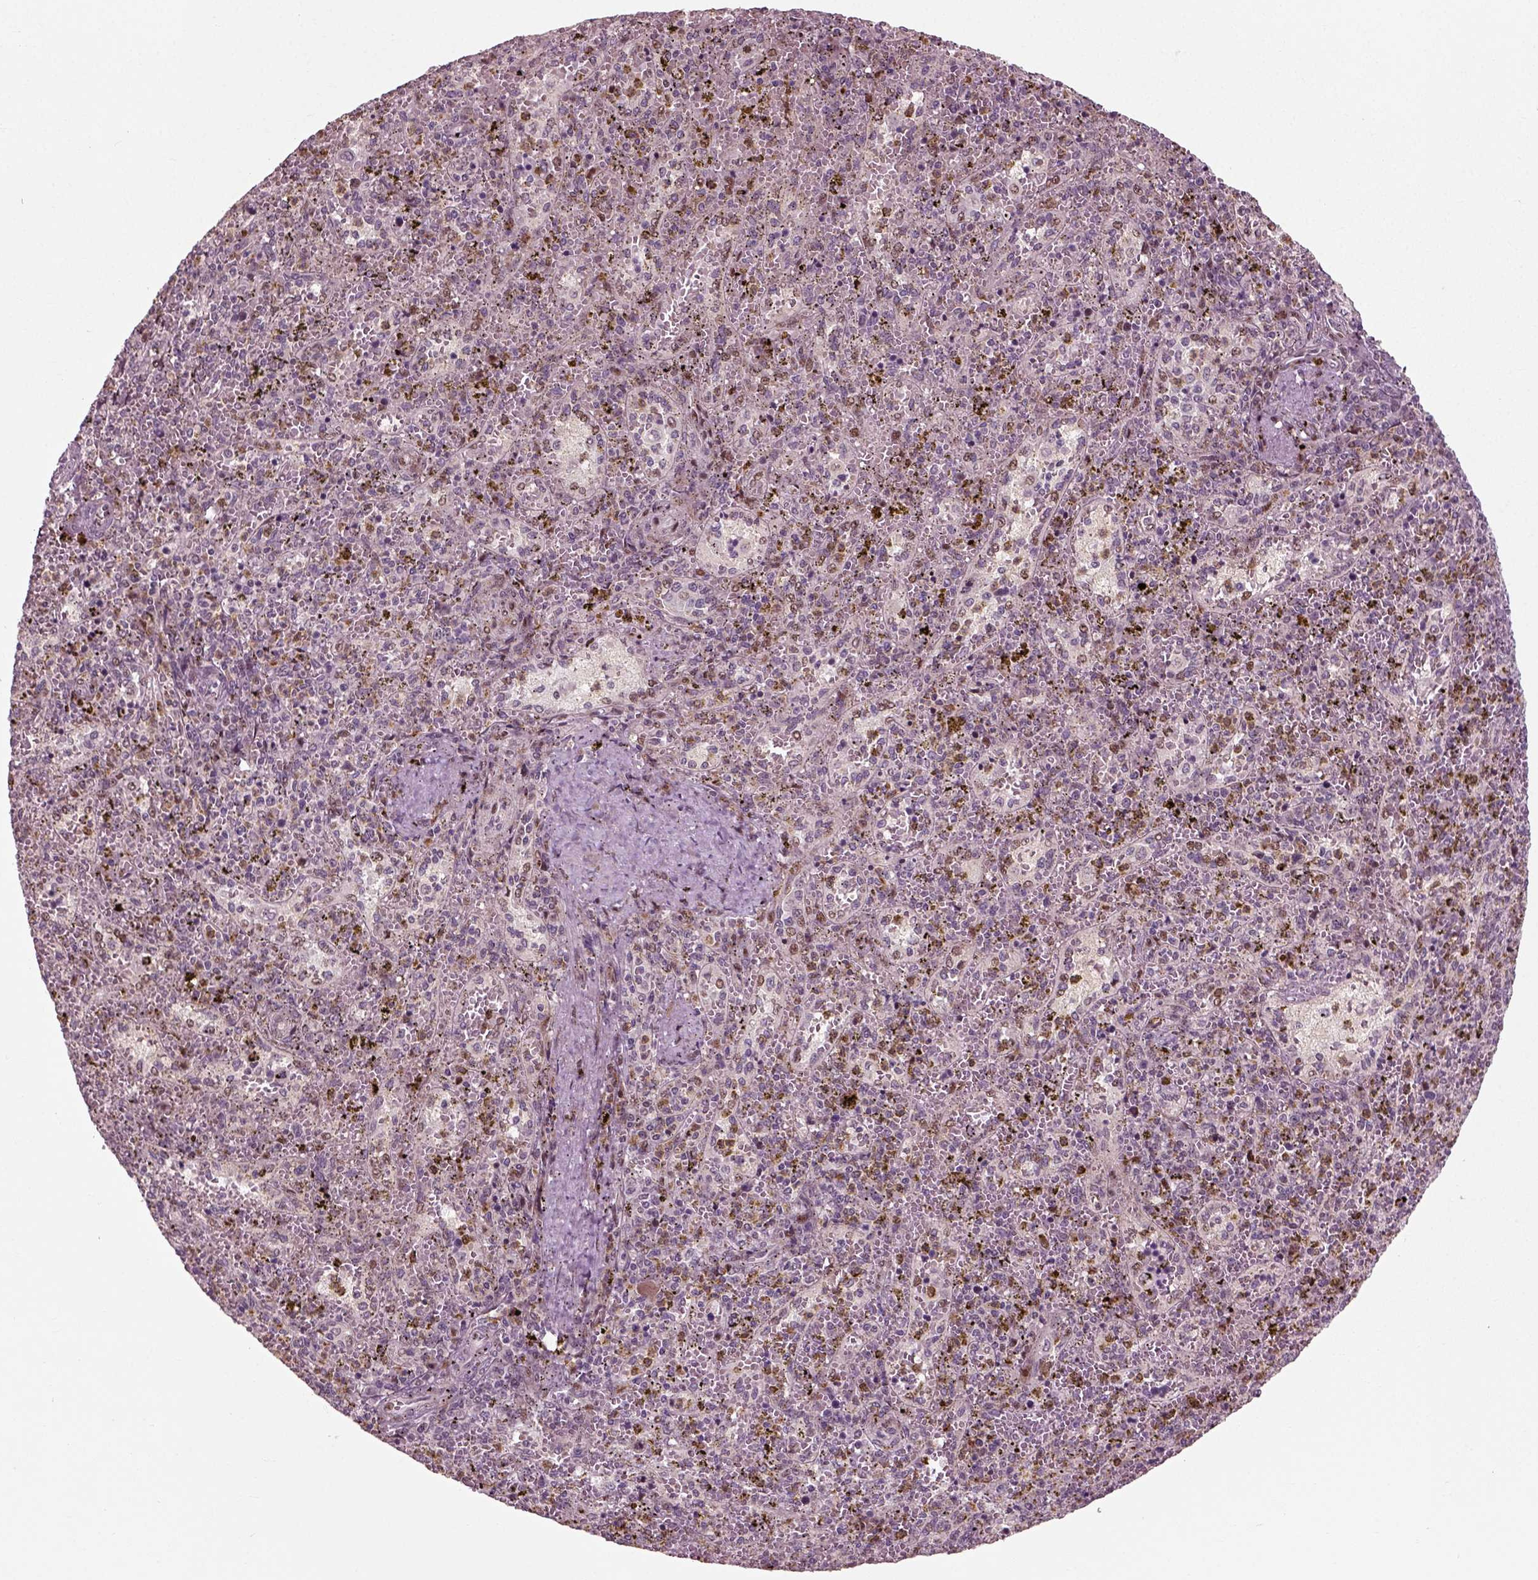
{"staining": {"intensity": "moderate", "quantity": "<25%", "location": "nuclear"}, "tissue": "spleen", "cell_type": "Cells in red pulp", "image_type": "normal", "snomed": [{"axis": "morphology", "description": "Normal tissue, NOS"}, {"axis": "topography", "description": "Spleen"}], "caption": "An IHC micrograph of normal tissue is shown. Protein staining in brown highlights moderate nuclear positivity in spleen within cells in red pulp.", "gene": "CDC14A", "patient": {"sex": "female", "age": 50}}